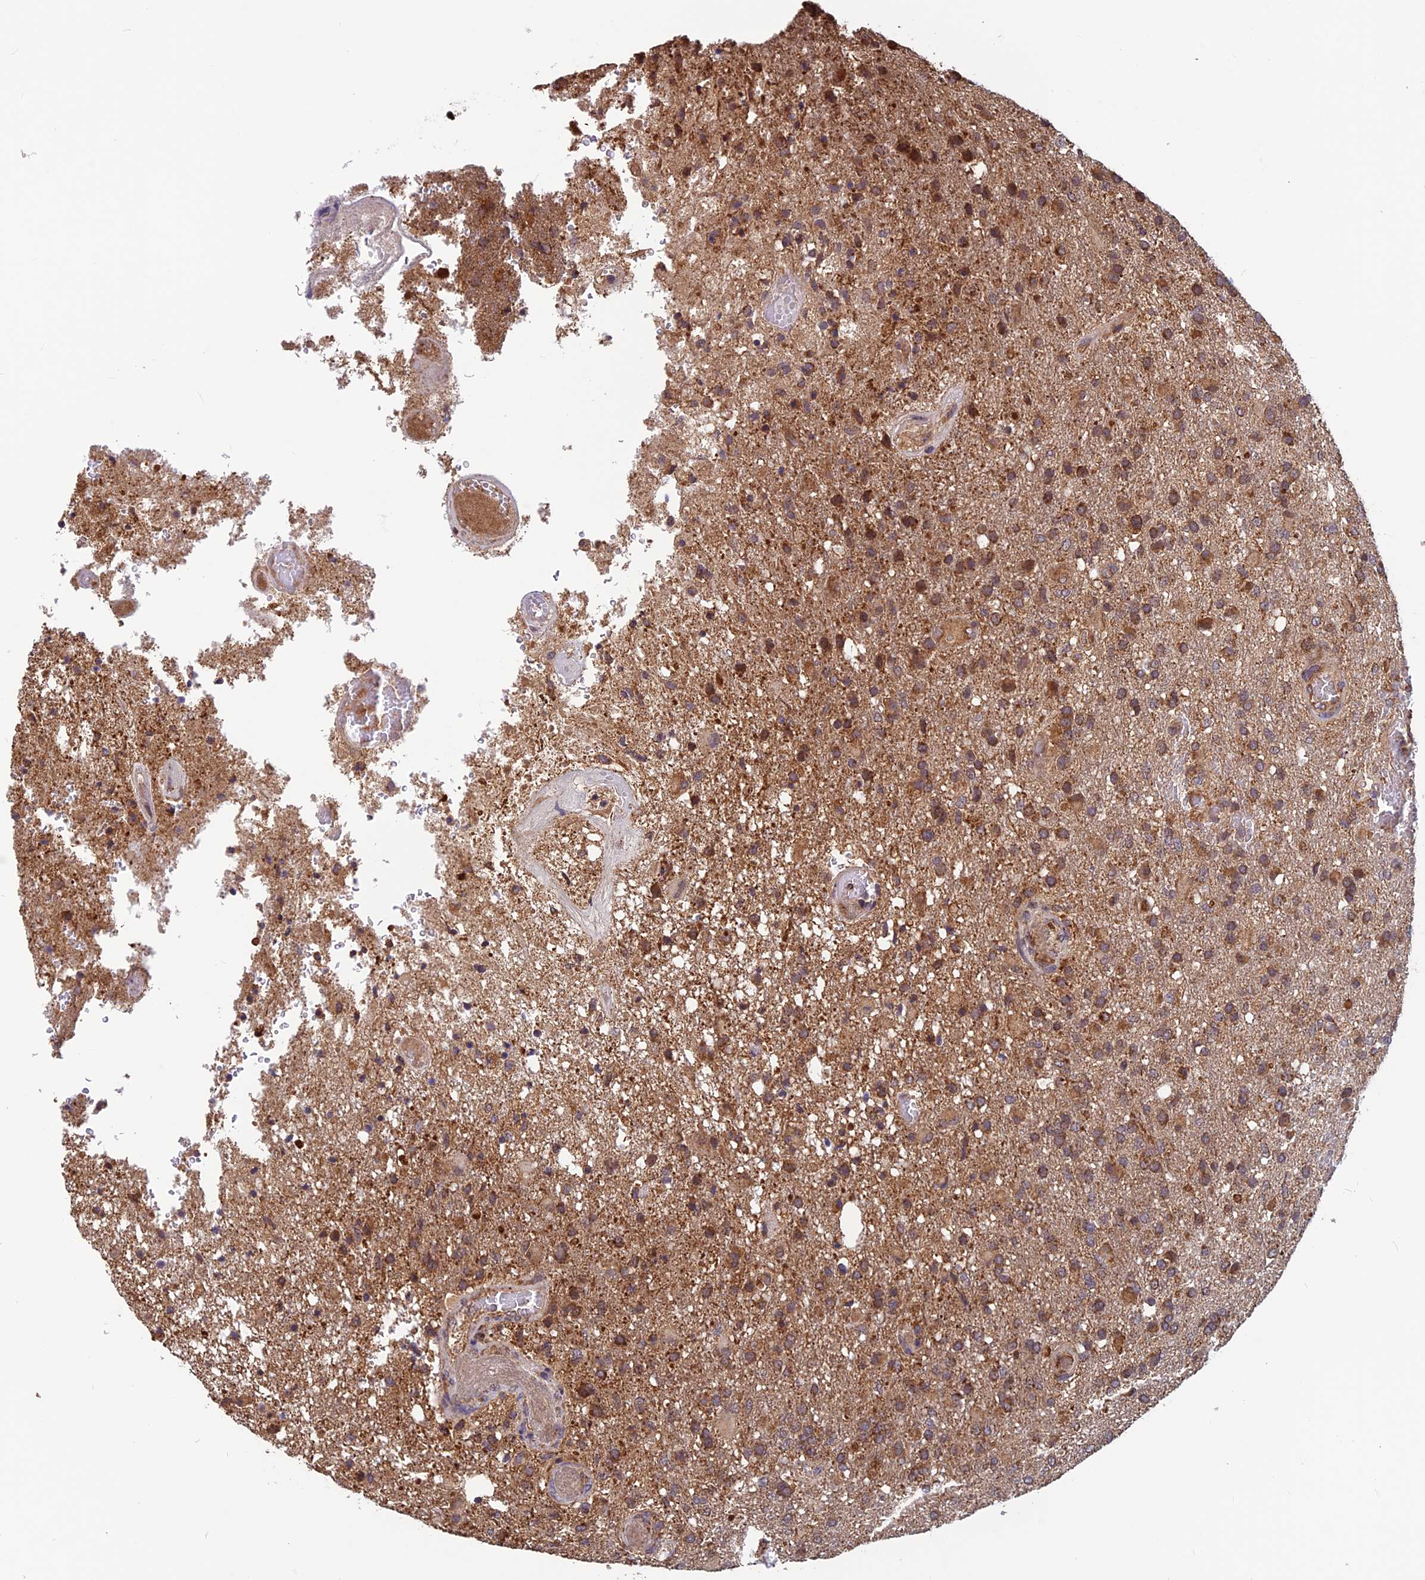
{"staining": {"intensity": "moderate", "quantity": ">75%", "location": "cytoplasmic/membranous"}, "tissue": "glioma", "cell_type": "Tumor cells", "image_type": "cancer", "snomed": [{"axis": "morphology", "description": "Glioma, malignant, High grade"}, {"axis": "topography", "description": "Brain"}], "caption": "Immunohistochemistry (IHC) photomicrograph of neoplastic tissue: human glioma stained using immunohistochemistry (IHC) shows medium levels of moderate protein expression localized specifically in the cytoplasmic/membranous of tumor cells, appearing as a cytoplasmic/membranous brown color.", "gene": "CCDC15", "patient": {"sex": "female", "age": 74}}